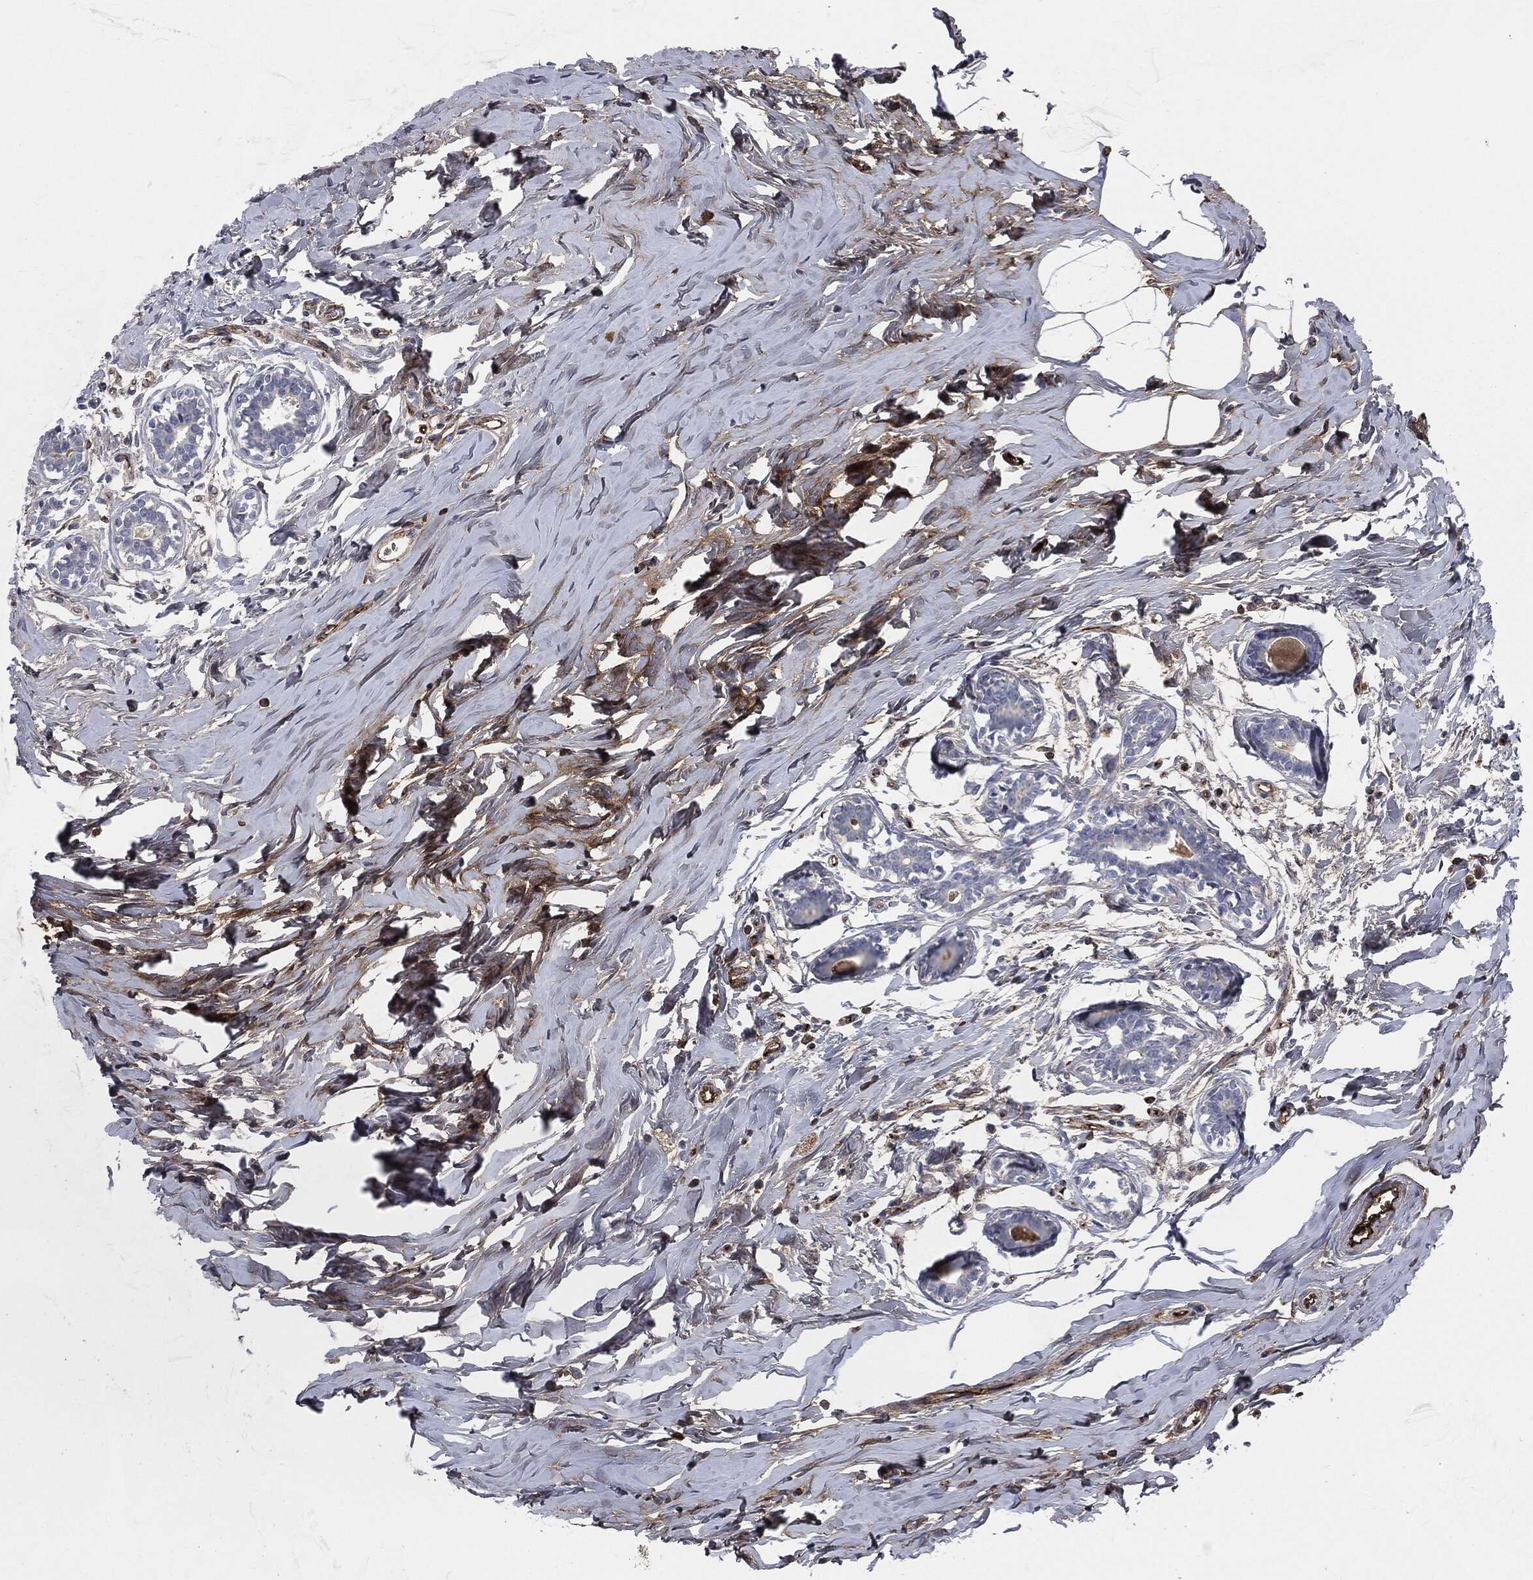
{"staining": {"intensity": "negative", "quantity": "none", "location": "none"}, "tissue": "breast", "cell_type": "Adipocytes", "image_type": "normal", "snomed": [{"axis": "morphology", "description": "Normal tissue, NOS"}, {"axis": "morphology", "description": "Lobular carcinoma, in situ"}, {"axis": "topography", "description": "Breast"}], "caption": "Immunohistochemistry (IHC) image of unremarkable breast: breast stained with DAB exhibits no significant protein staining in adipocytes.", "gene": "APOB", "patient": {"sex": "female", "age": 35}}